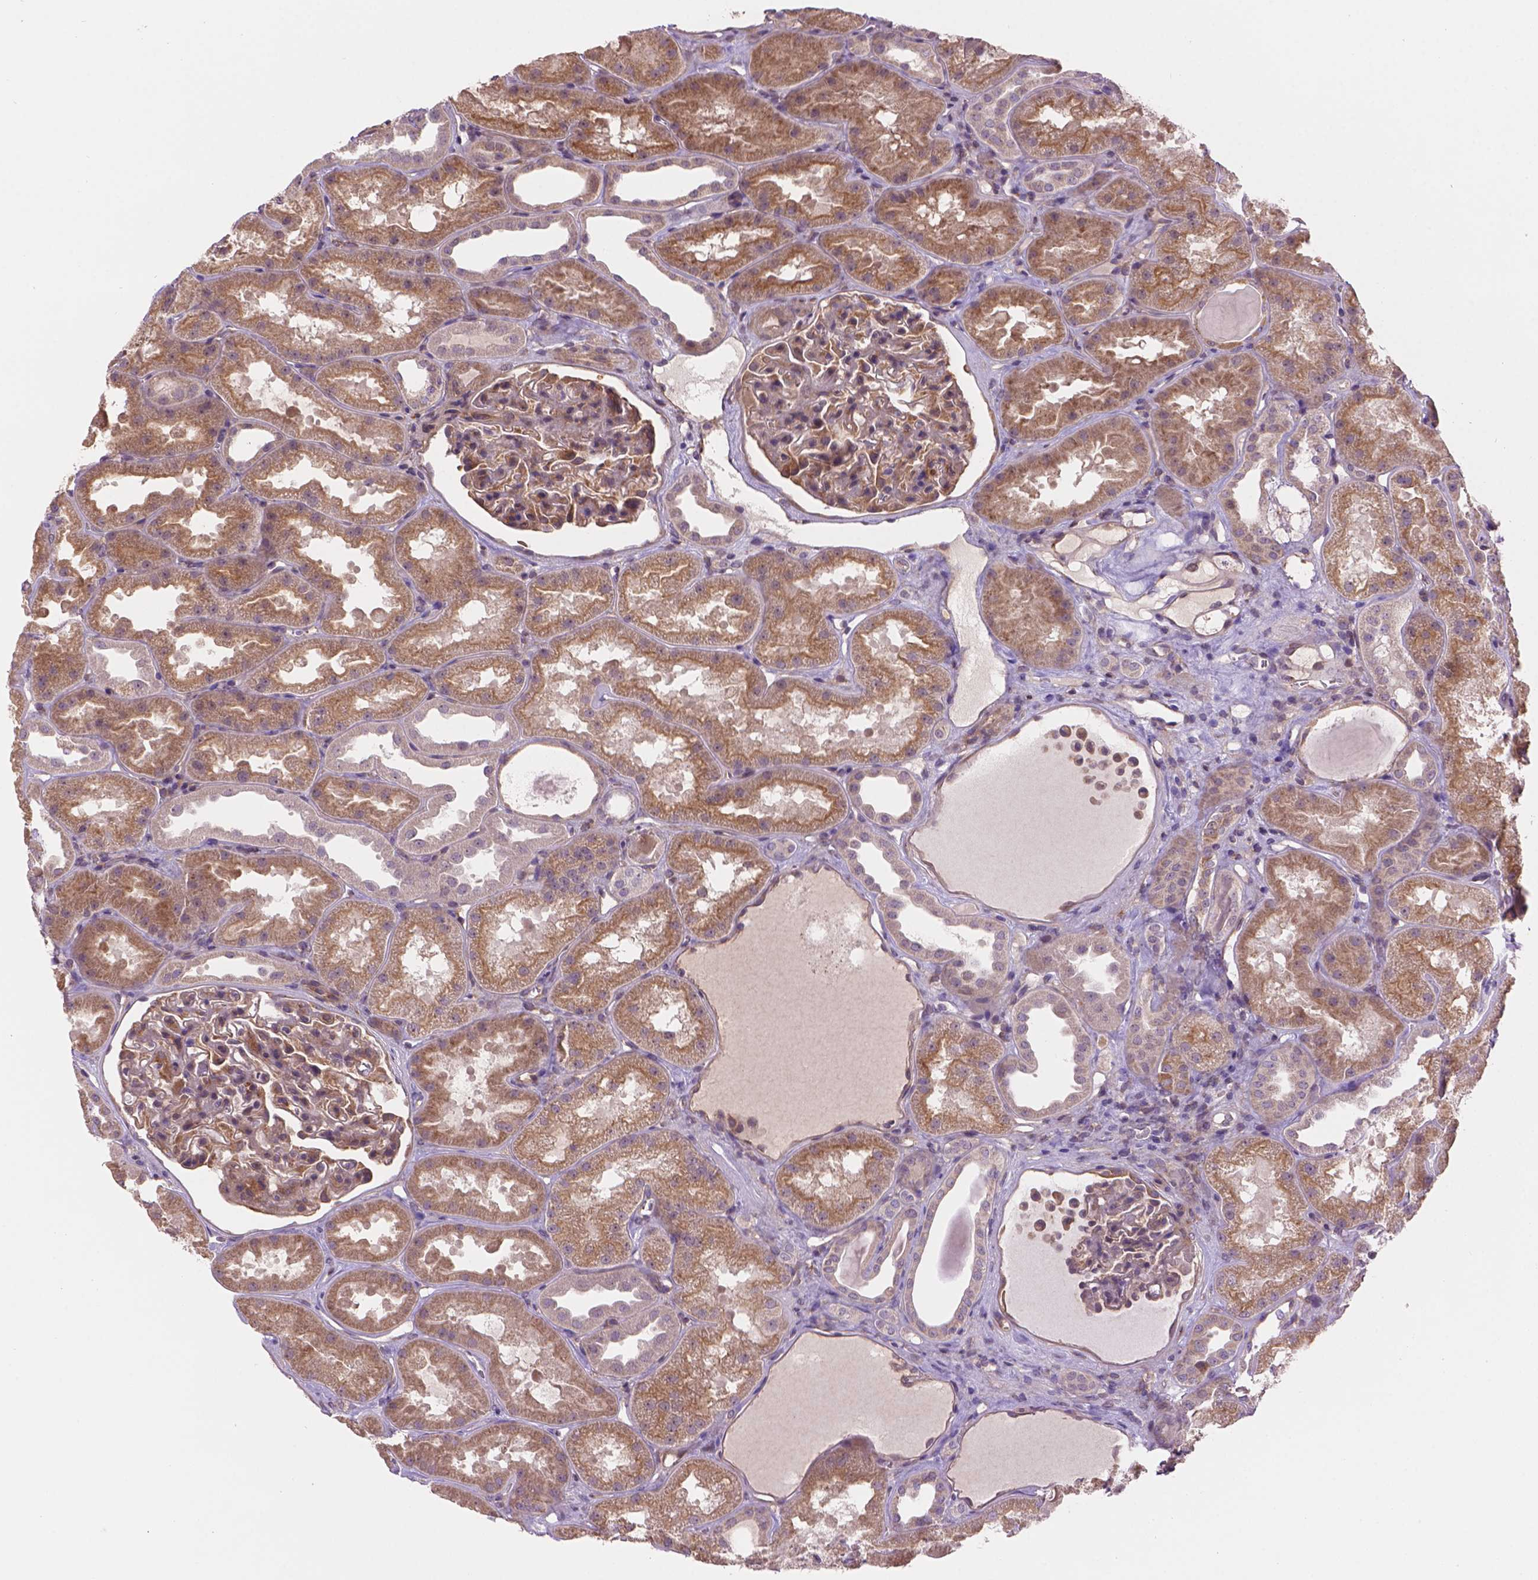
{"staining": {"intensity": "weak", "quantity": "25%-75%", "location": "cytoplasmic/membranous"}, "tissue": "kidney", "cell_type": "Cells in glomeruli", "image_type": "normal", "snomed": [{"axis": "morphology", "description": "Normal tissue, NOS"}, {"axis": "topography", "description": "Kidney"}], "caption": "Normal kidney was stained to show a protein in brown. There is low levels of weak cytoplasmic/membranous staining in about 25%-75% of cells in glomeruli.", "gene": "AMMECR1L", "patient": {"sex": "male", "age": 61}}